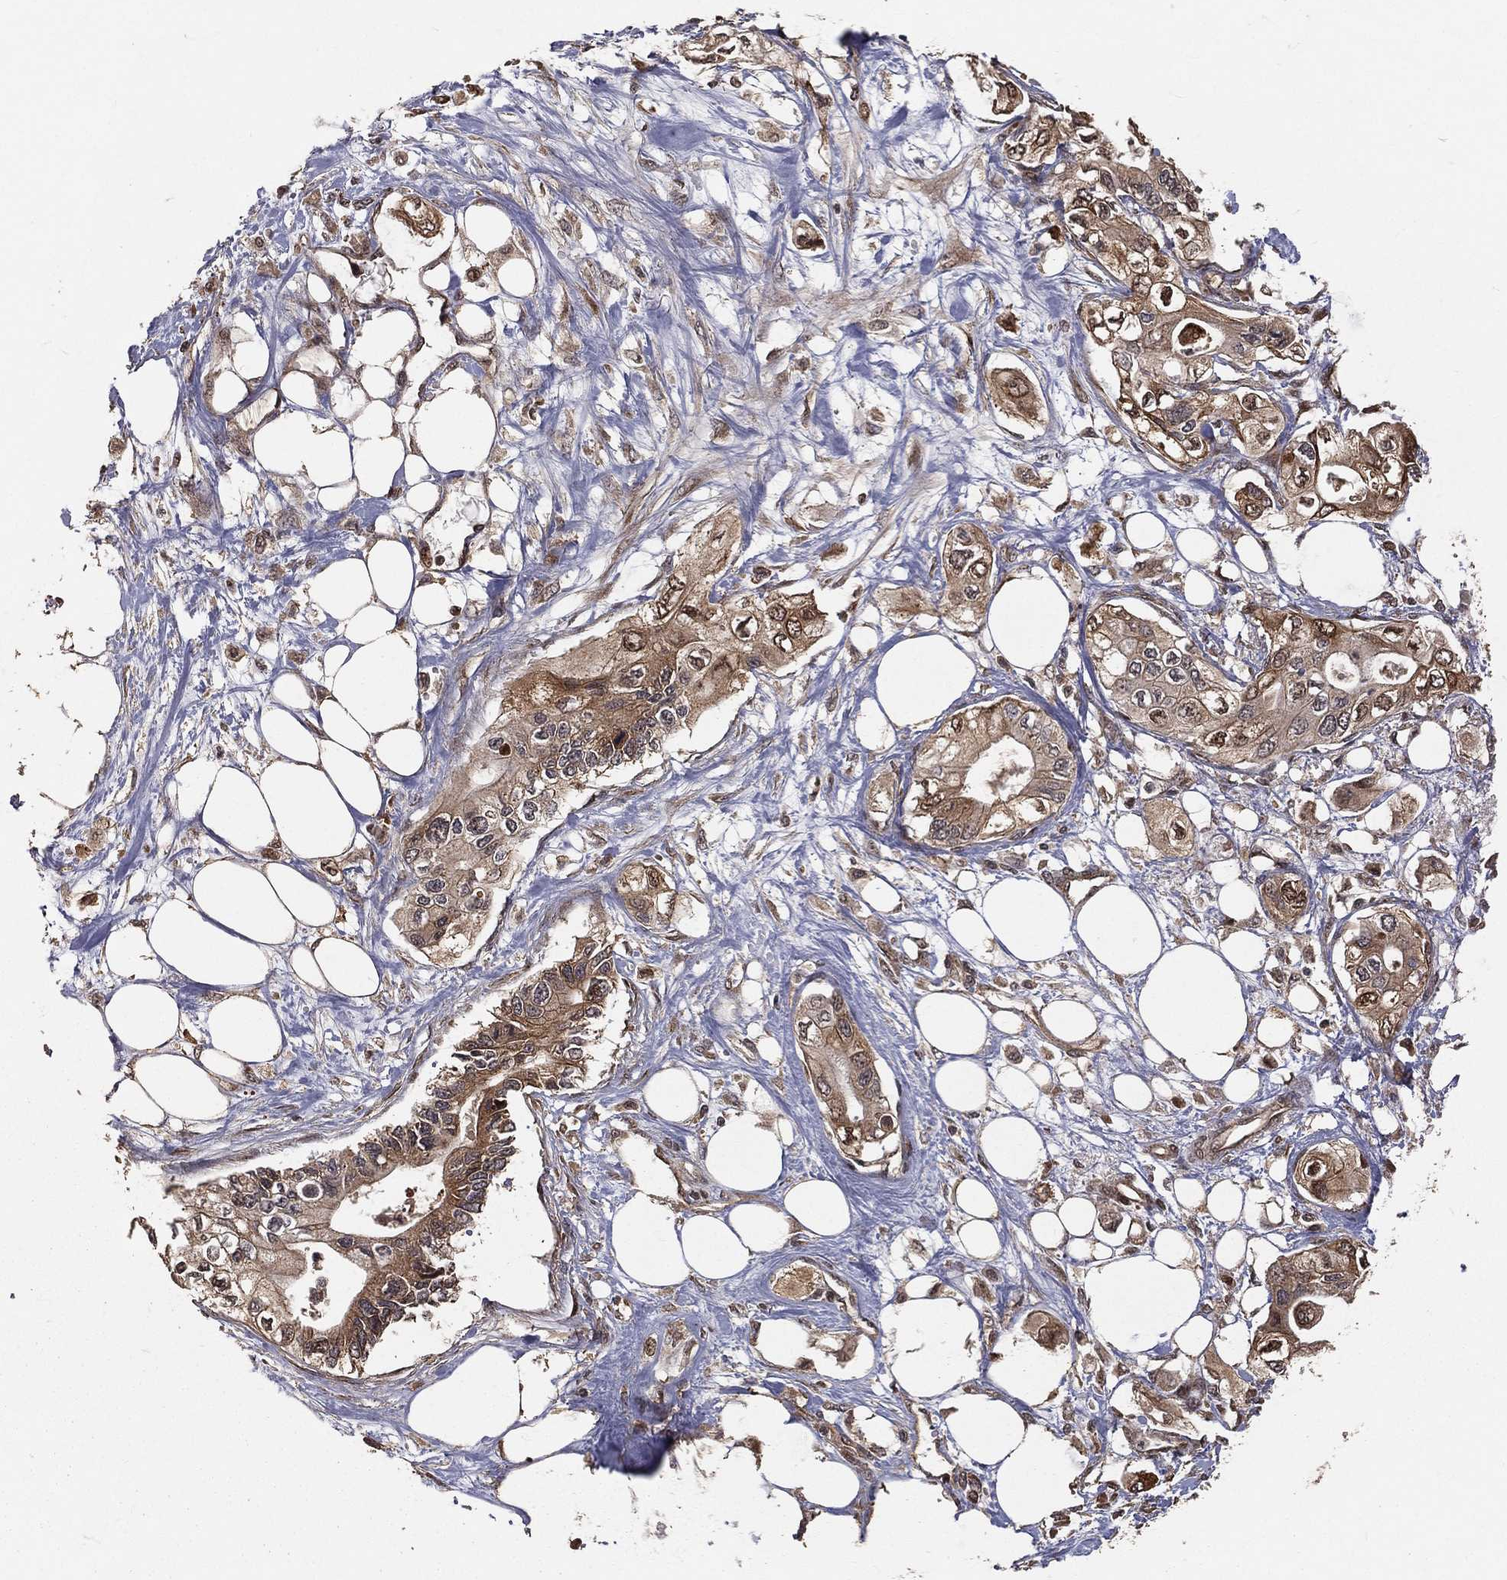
{"staining": {"intensity": "moderate", "quantity": "25%-75%", "location": "cytoplasmic/membranous"}, "tissue": "pancreatic cancer", "cell_type": "Tumor cells", "image_type": "cancer", "snomed": [{"axis": "morphology", "description": "Adenocarcinoma, NOS"}, {"axis": "topography", "description": "Pancreas"}], "caption": "Adenocarcinoma (pancreatic) stained for a protein (brown) reveals moderate cytoplasmic/membranous positive positivity in about 25%-75% of tumor cells.", "gene": "MAPK1", "patient": {"sex": "female", "age": 63}}